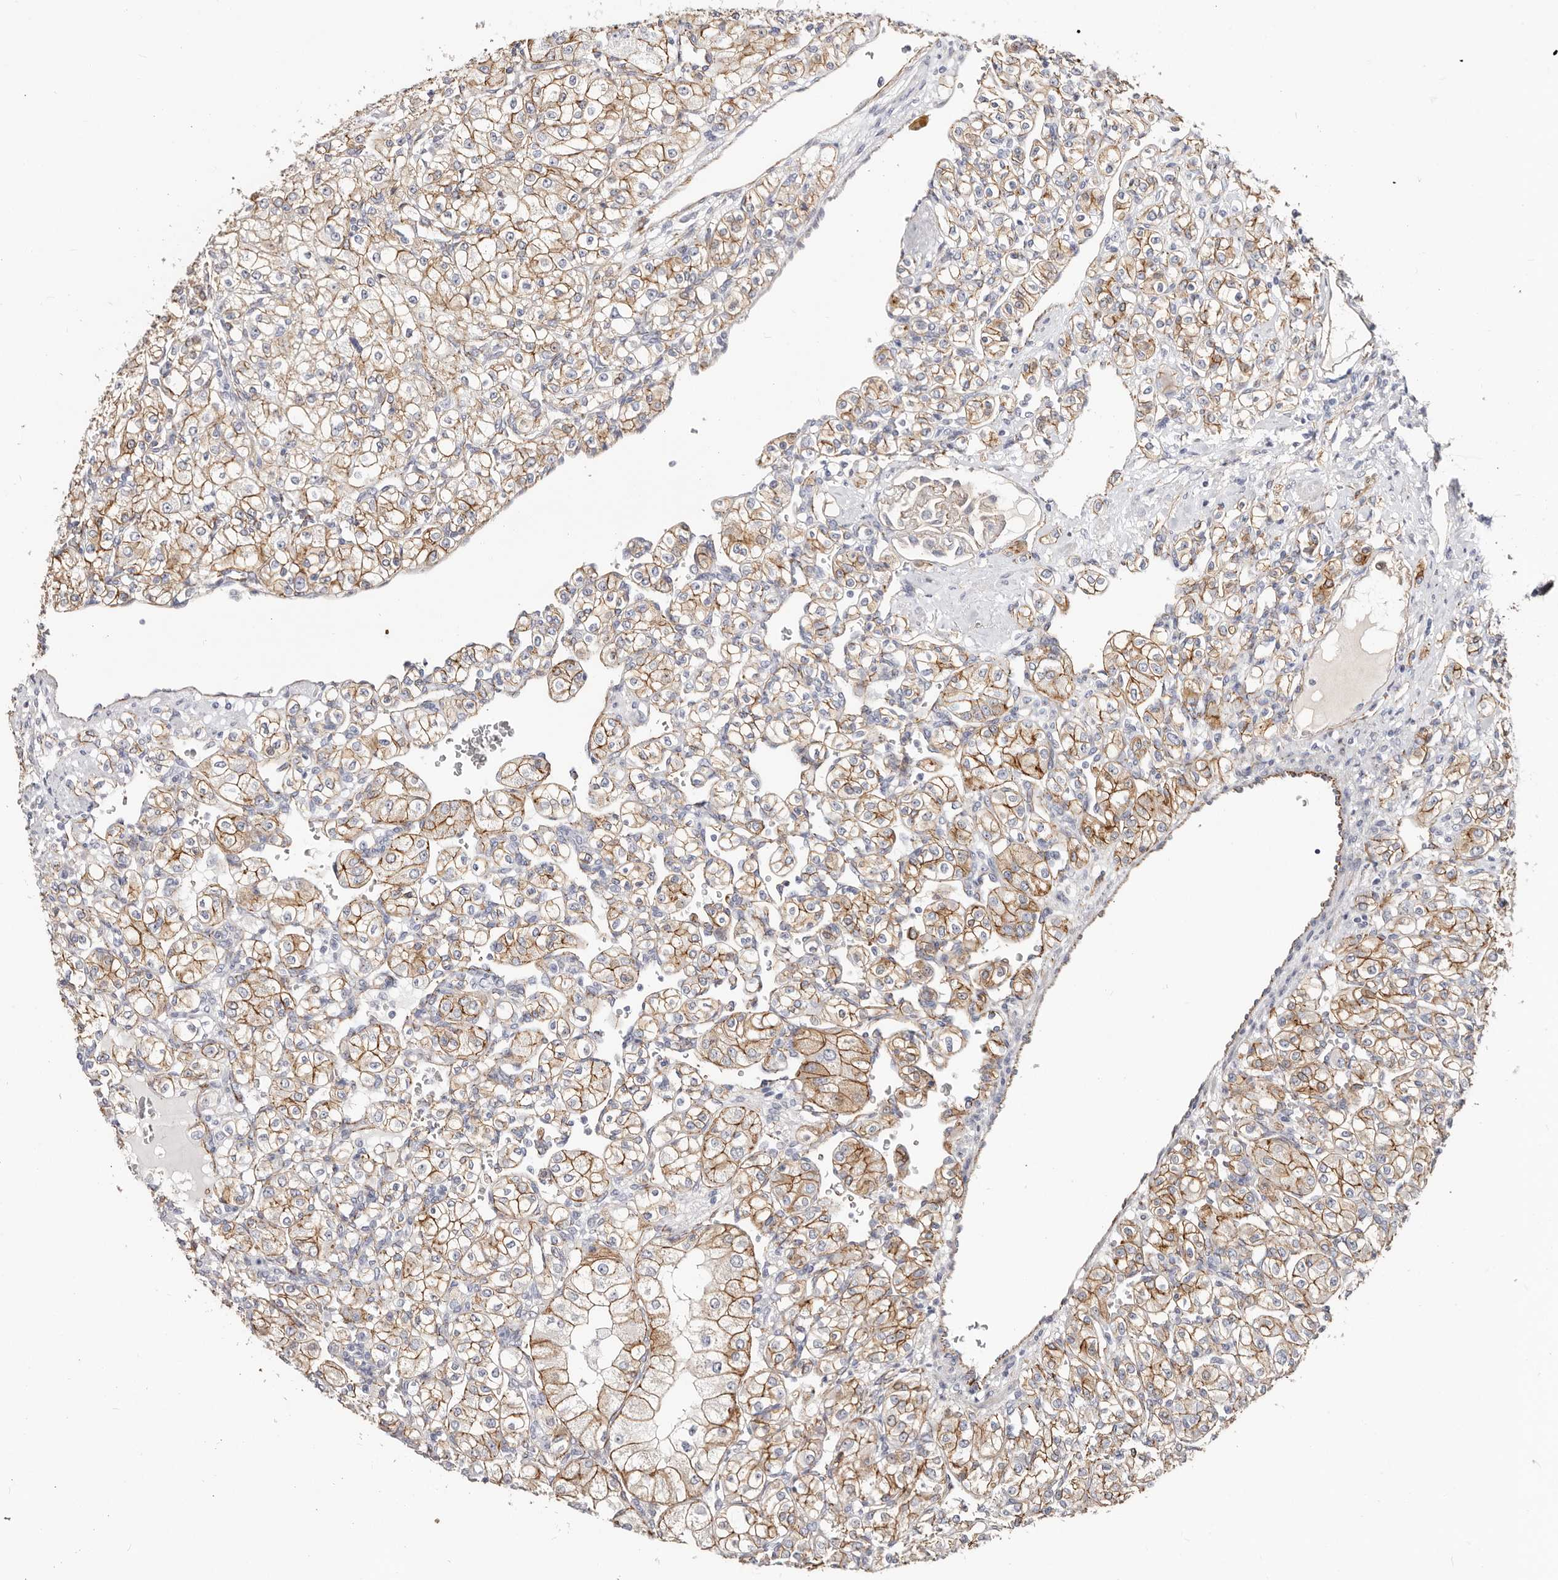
{"staining": {"intensity": "moderate", "quantity": ">75%", "location": "cytoplasmic/membranous"}, "tissue": "renal cancer", "cell_type": "Tumor cells", "image_type": "cancer", "snomed": [{"axis": "morphology", "description": "Adenocarcinoma, NOS"}, {"axis": "topography", "description": "Kidney"}], "caption": "Moderate cytoplasmic/membranous staining for a protein is seen in approximately >75% of tumor cells of renal cancer (adenocarcinoma) using immunohistochemistry (IHC).", "gene": "CTNNB1", "patient": {"sex": "male", "age": 77}}